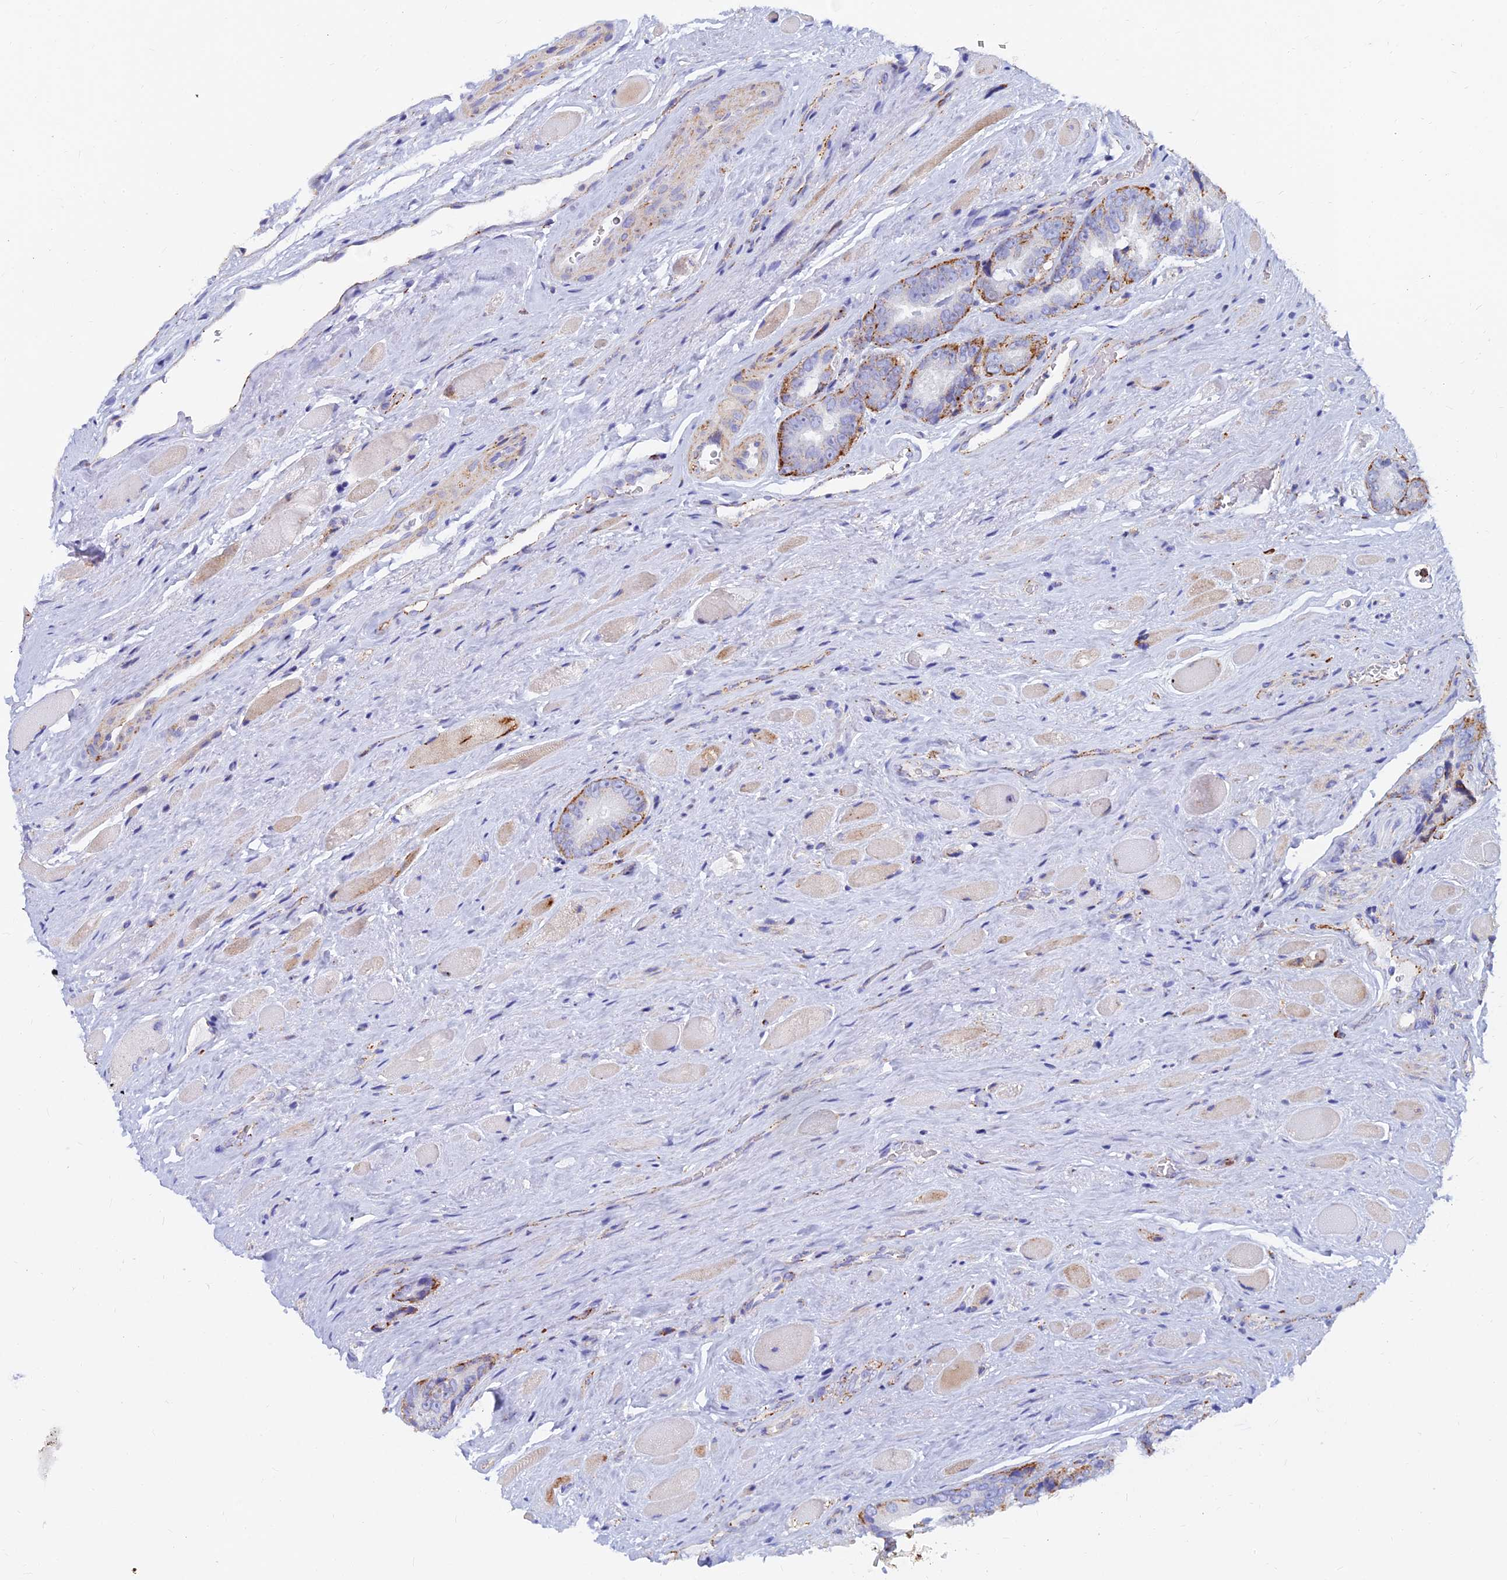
{"staining": {"intensity": "moderate", "quantity": "25%-75%", "location": "cytoplasmic/membranous"}, "tissue": "prostate cancer", "cell_type": "Tumor cells", "image_type": "cancer", "snomed": [{"axis": "morphology", "description": "Adenocarcinoma, High grade"}, {"axis": "topography", "description": "Prostate"}], "caption": "Moderate cytoplasmic/membranous staining for a protein is present in approximately 25%-75% of tumor cells of prostate cancer using immunohistochemistry (IHC).", "gene": "SPNS1", "patient": {"sex": "male", "age": 72}}